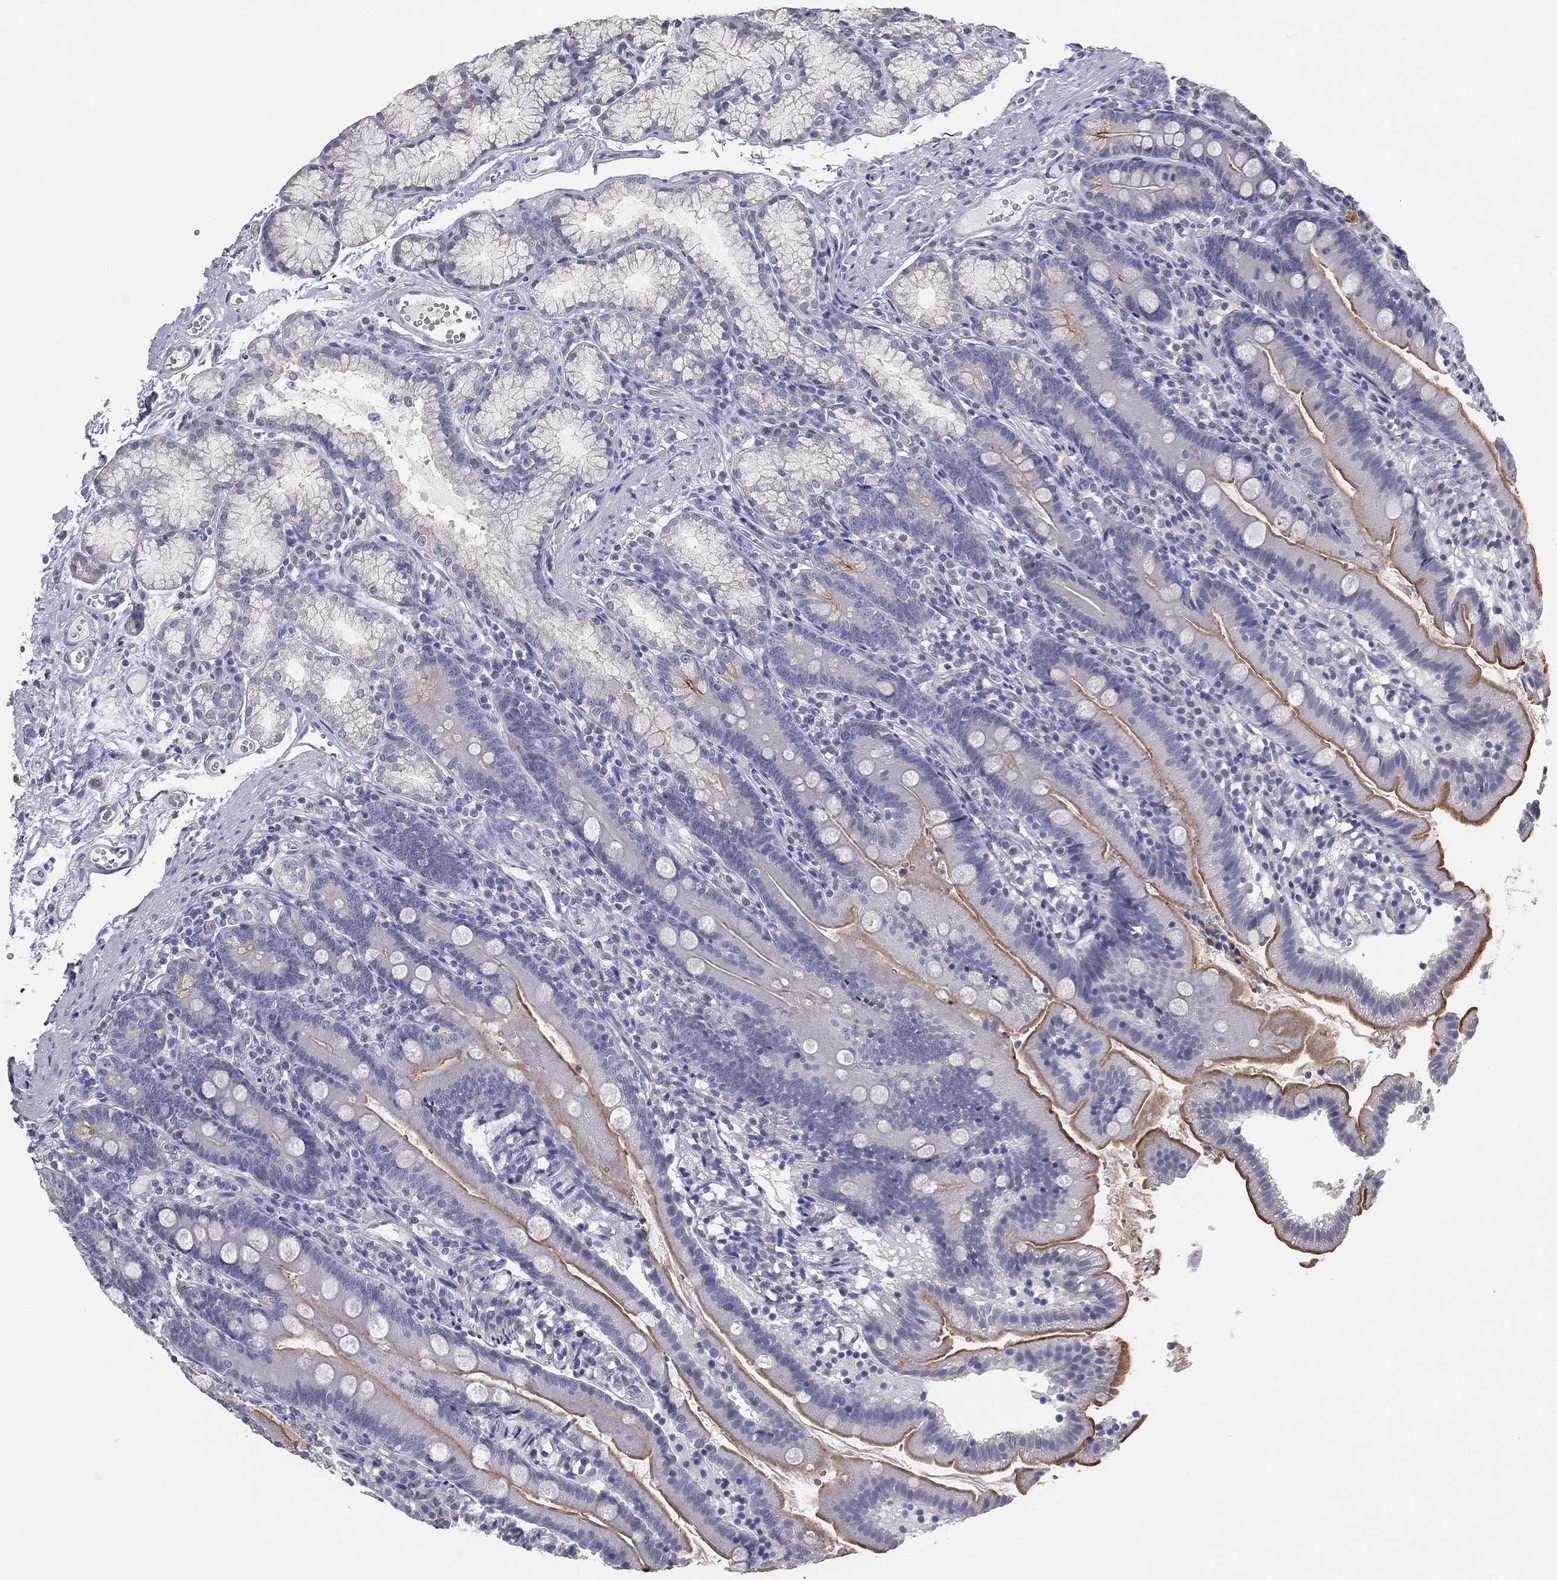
{"staining": {"intensity": "strong", "quantity": "25%-75%", "location": "cytoplasmic/membranous"}, "tissue": "duodenum", "cell_type": "Glandular cells", "image_type": "normal", "snomed": [{"axis": "morphology", "description": "Normal tissue, NOS"}, {"axis": "topography", "description": "Duodenum"}], "caption": "High-magnification brightfield microscopy of benign duodenum stained with DAB (3,3'-diaminobenzidine) (brown) and counterstained with hematoxylin (blue). glandular cells exhibit strong cytoplasmic/membranous expression is identified in about25%-75% of cells. (Brightfield microscopy of DAB IHC at high magnification).", "gene": "MUC13", "patient": {"sex": "female", "age": 67}}